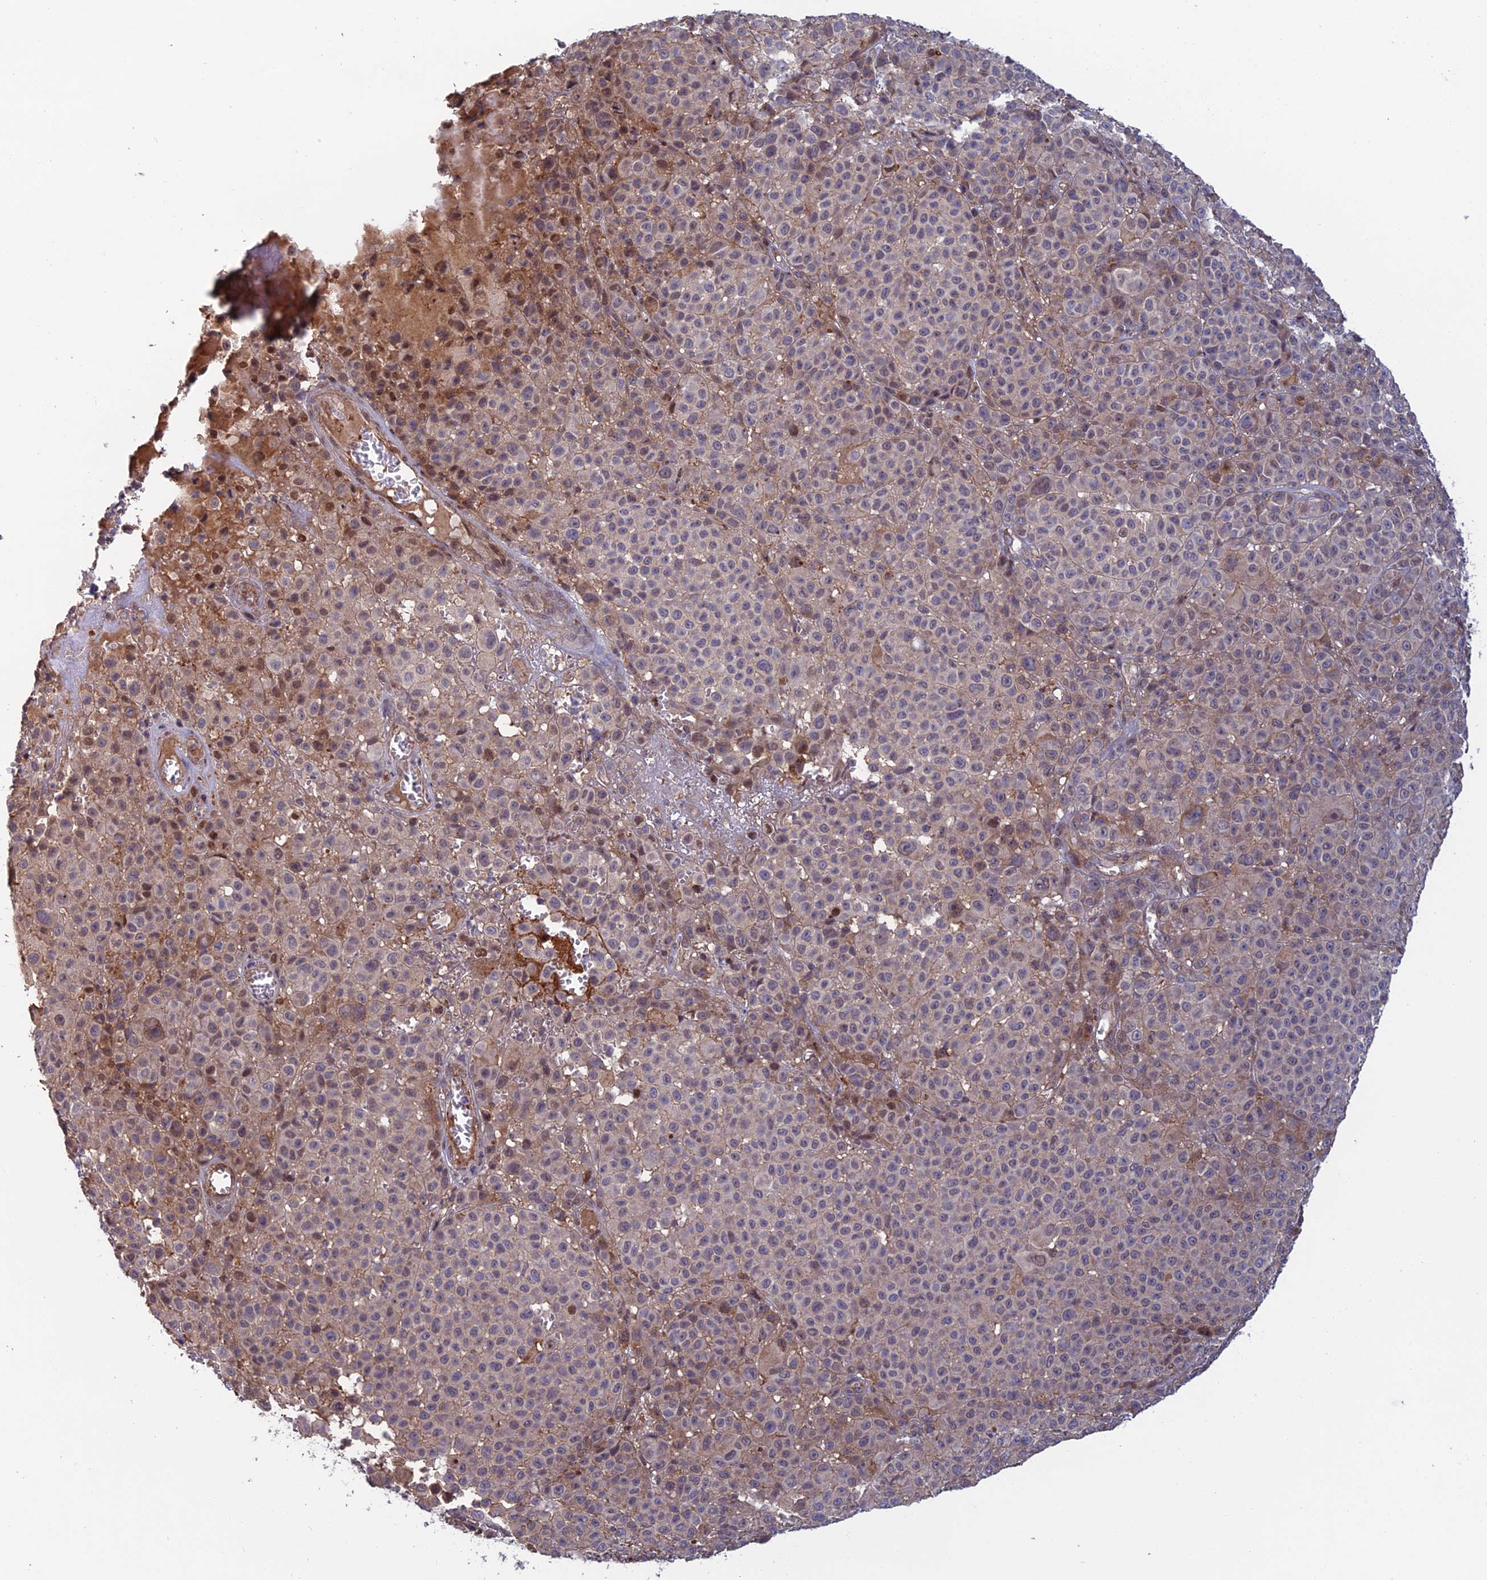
{"staining": {"intensity": "moderate", "quantity": "<25%", "location": "nuclear"}, "tissue": "melanoma", "cell_type": "Tumor cells", "image_type": "cancer", "snomed": [{"axis": "morphology", "description": "Malignant melanoma, NOS"}, {"axis": "topography", "description": "Skin"}], "caption": "Immunohistochemistry micrograph of neoplastic tissue: melanoma stained using immunohistochemistry shows low levels of moderate protein expression localized specifically in the nuclear of tumor cells, appearing as a nuclear brown color.", "gene": "CCDC183", "patient": {"sex": "female", "age": 94}}